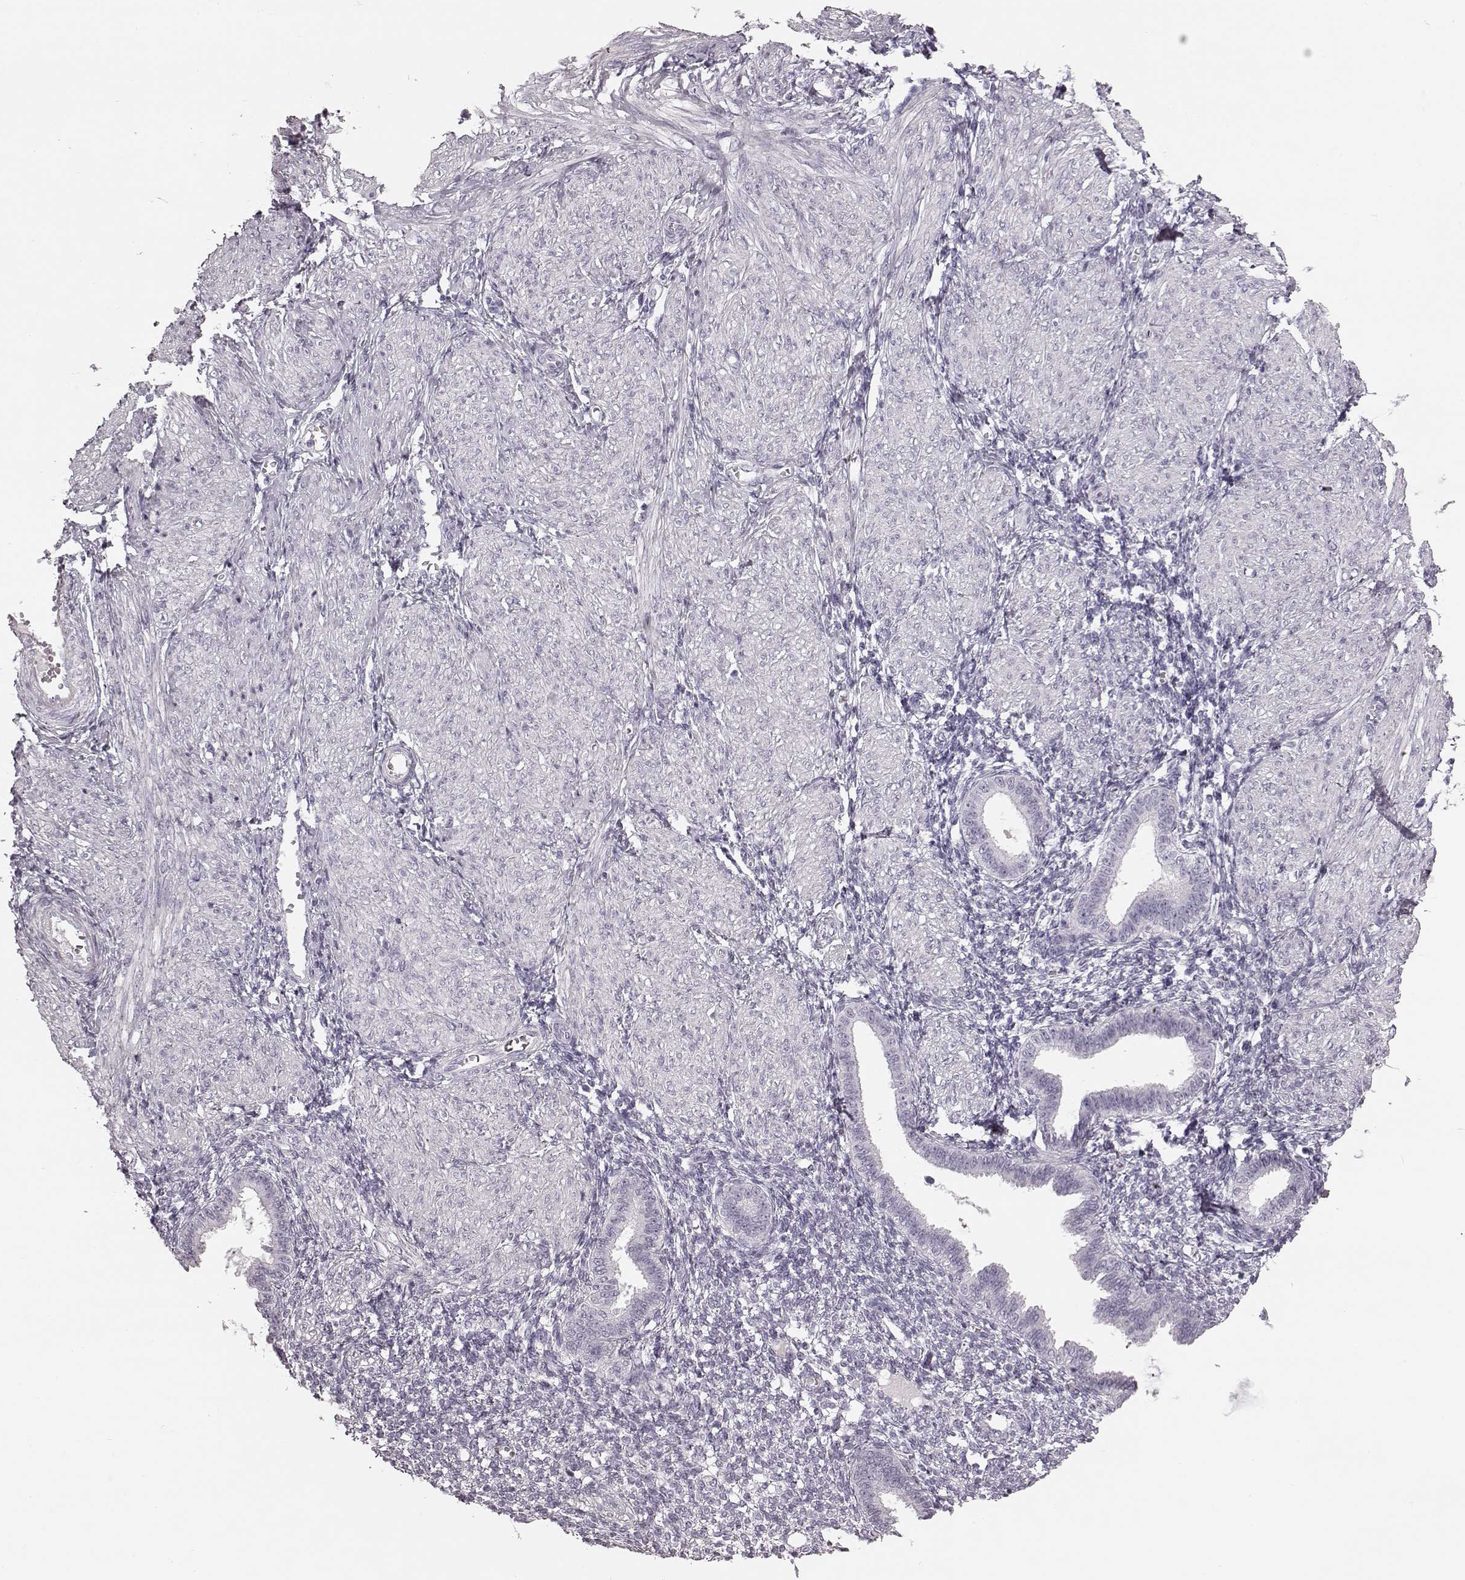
{"staining": {"intensity": "negative", "quantity": "none", "location": "none"}, "tissue": "endometrium", "cell_type": "Cells in endometrial stroma", "image_type": "normal", "snomed": [{"axis": "morphology", "description": "Normal tissue, NOS"}, {"axis": "topography", "description": "Endometrium"}], "caption": "High power microscopy photomicrograph of an IHC micrograph of normal endometrium, revealing no significant expression in cells in endometrial stroma. (Stains: DAB (3,3'-diaminobenzidine) immunohistochemistry with hematoxylin counter stain, Microscopy: brightfield microscopy at high magnification).", "gene": "ZNF433", "patient": {"sex": "female", "age": 36}}